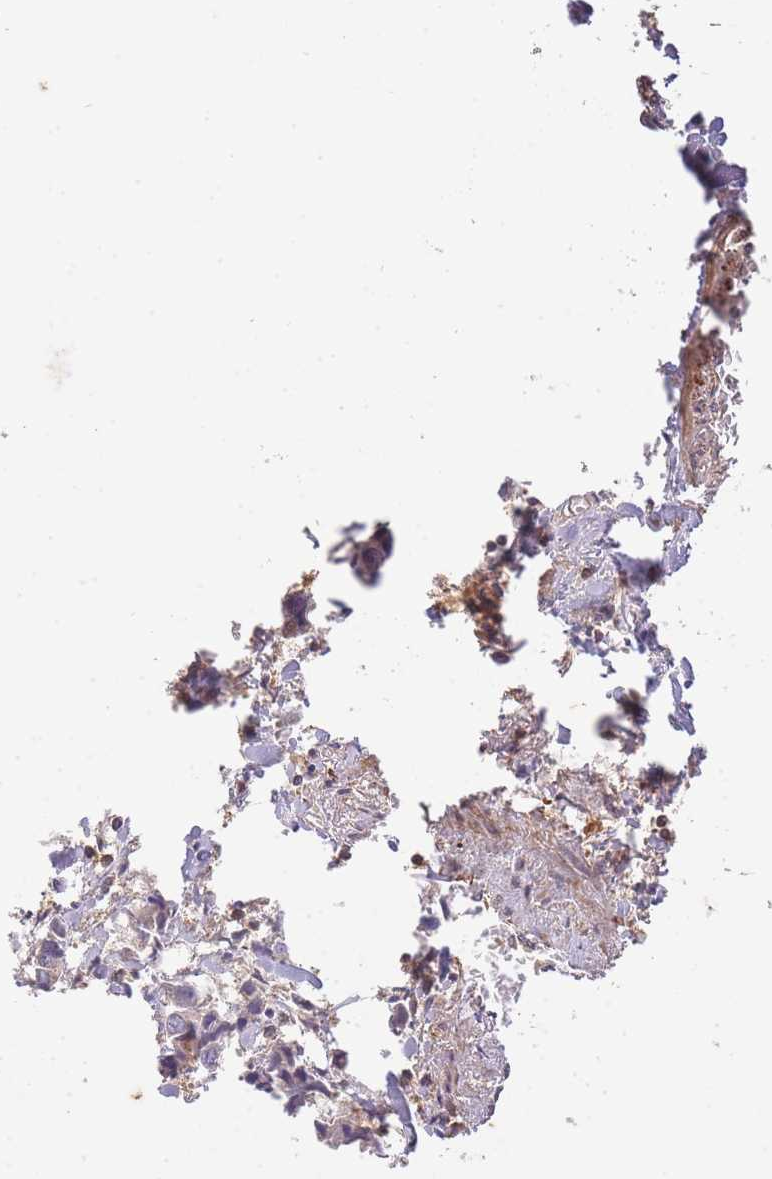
{"staining": {"intensity": "moderate", "quantity": "<25%", "location": "cytoplasmic/membranous"}, "tissue": "breast cancer", "cell_type": "Tumor cells", "image_type": "cancer", "snomed": [{"axis": "morphology", "description": "Duct carcinoma"}, {"axis": "topography", "description": "Breast"}], "caption": "Moderate cytoplasmic/membranous positivity for a protein is seen in about <25% of tumor cells of invasive ductal carcinoma (breast) using immunohistochemistry (IHC).", "gene": "ST8SIA4", "patient": {"sex": "female", "age": 83}}